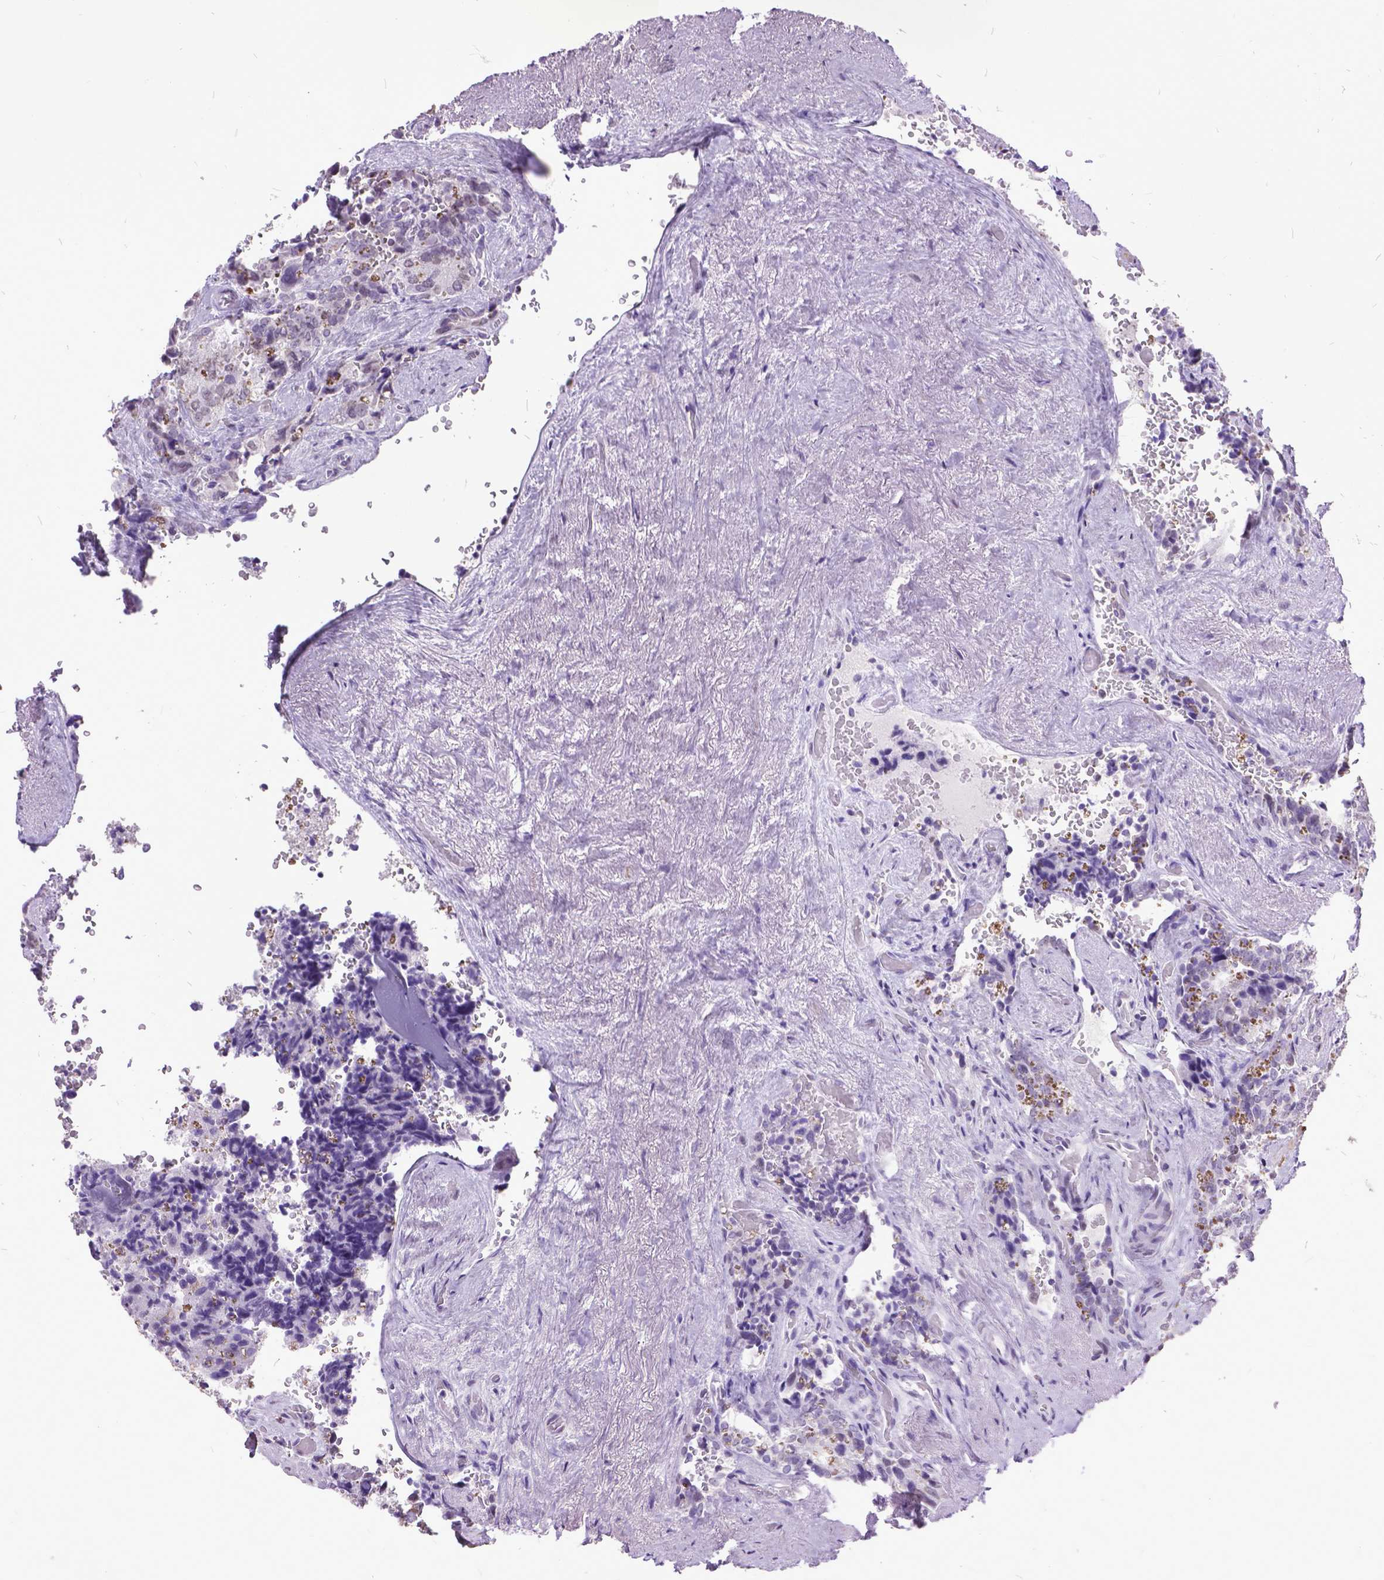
{"staining": {"intensity": "negative", "quantity": "none", "location": "none"}, "tissue": "seminal vesicle", "cell_type": "Glandular cells", "image_type": "normal", "snomed": [{"axis": "morphology", "description": "Normal tissue, NOS"}, {"axis": "topography", "description": "Seminal veicle"}], "caption": "High power microscopy image of an IHC image of normal seminal vesicle, revealing no significant expression in glandular cells.", "gene": "MARCHF10", "patient": {"sex": "male", "age": 69}}